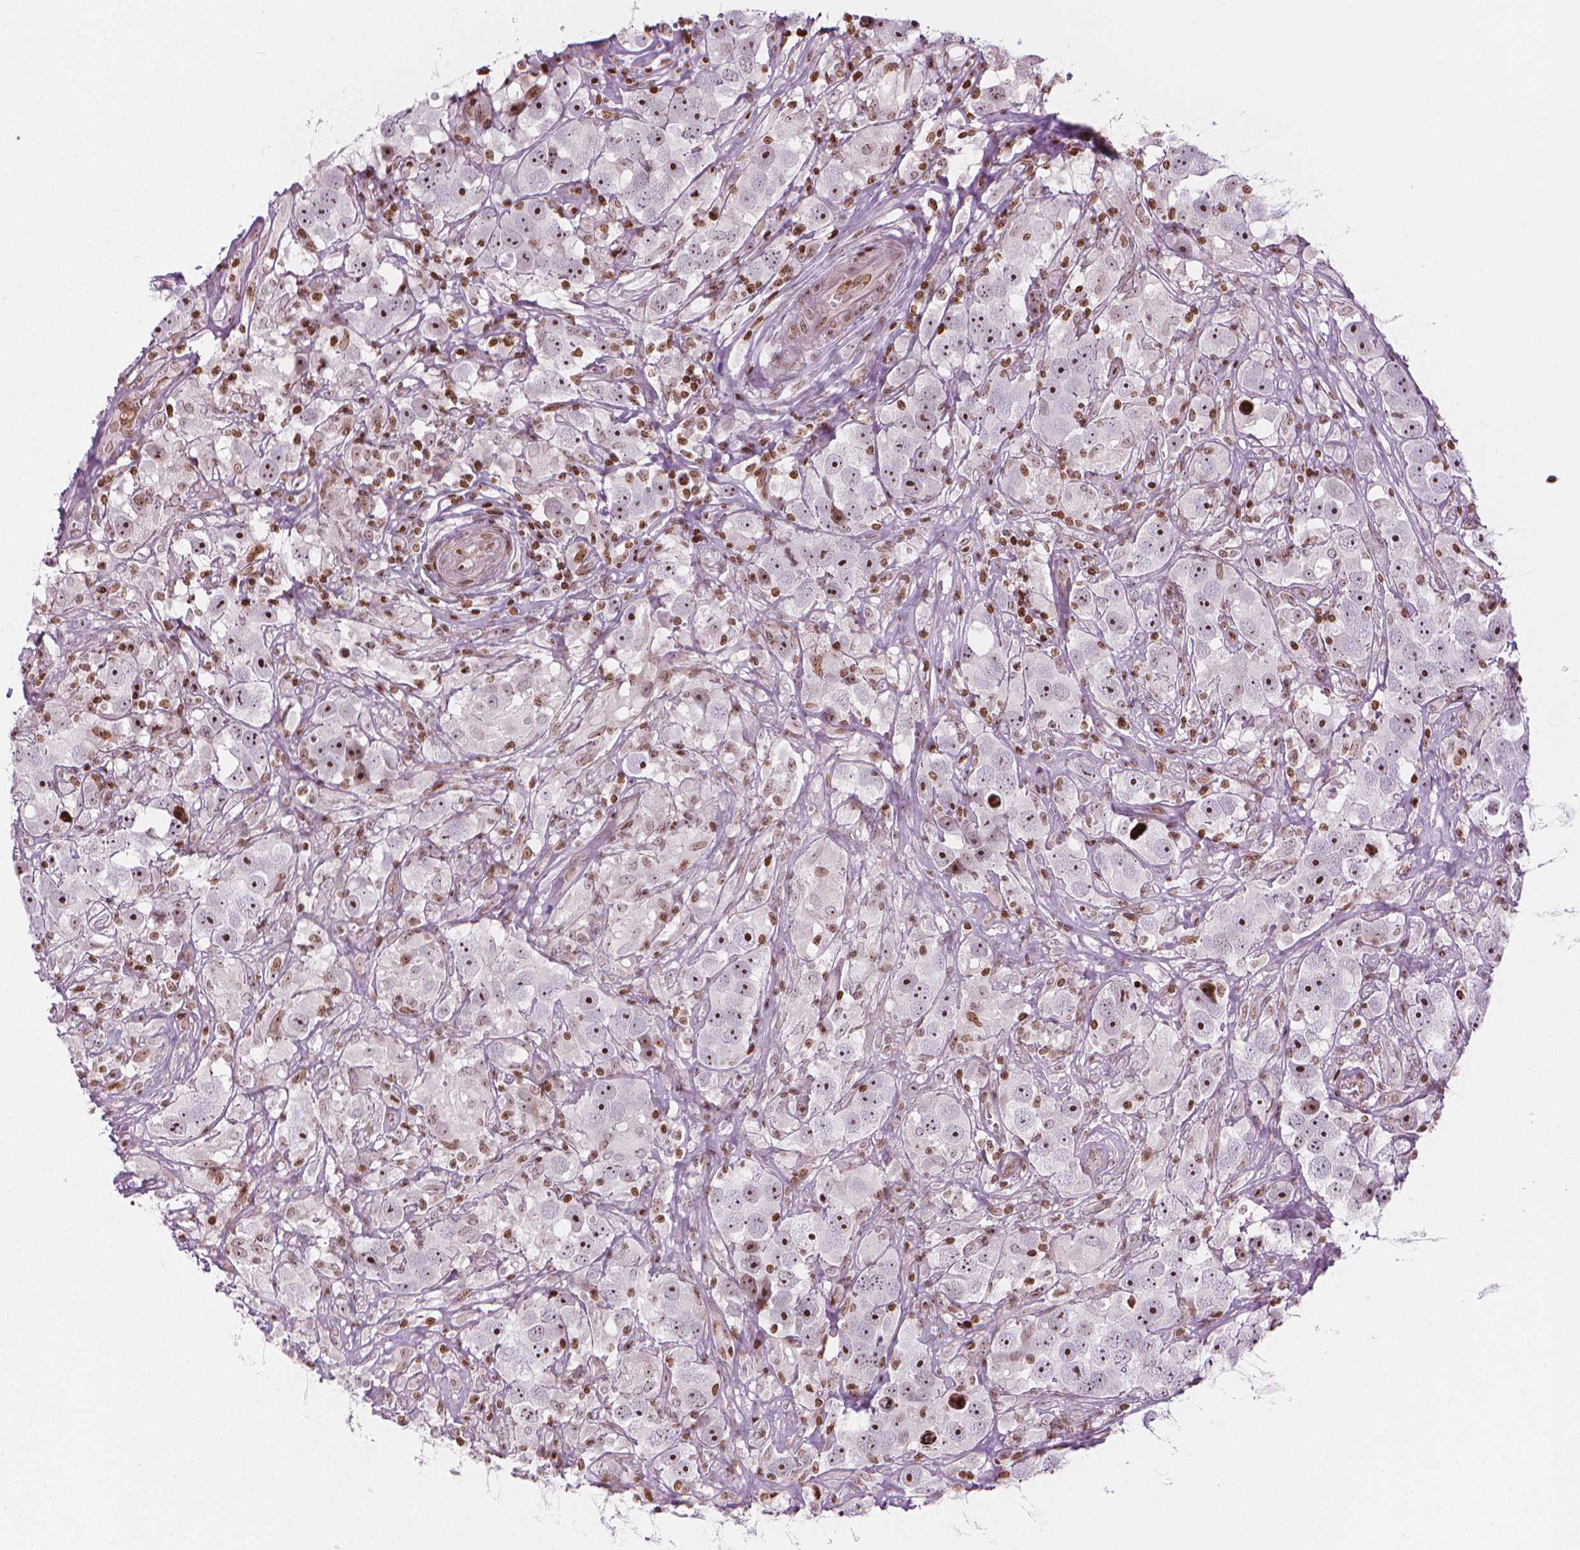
{"staining": {"intensity": "moderate", "quantity": "<25%", "location": "nuclear"}, "tissue": "testis cancer", "cell_type": "Tumor cells", "image_type": "cancer", "snomed": [{"axis": "morphology", "description": "Seminoma, NOS"}, {"axis": "topography", "description": "Testis"}], "caption": "Protein analysis of seminoma (testis) tissue reveals moderate nuclear staining in approximately <25% of tumor cells.", "gene": "PIP4K2A", "patient": {"sex": "male", "age": 49}}